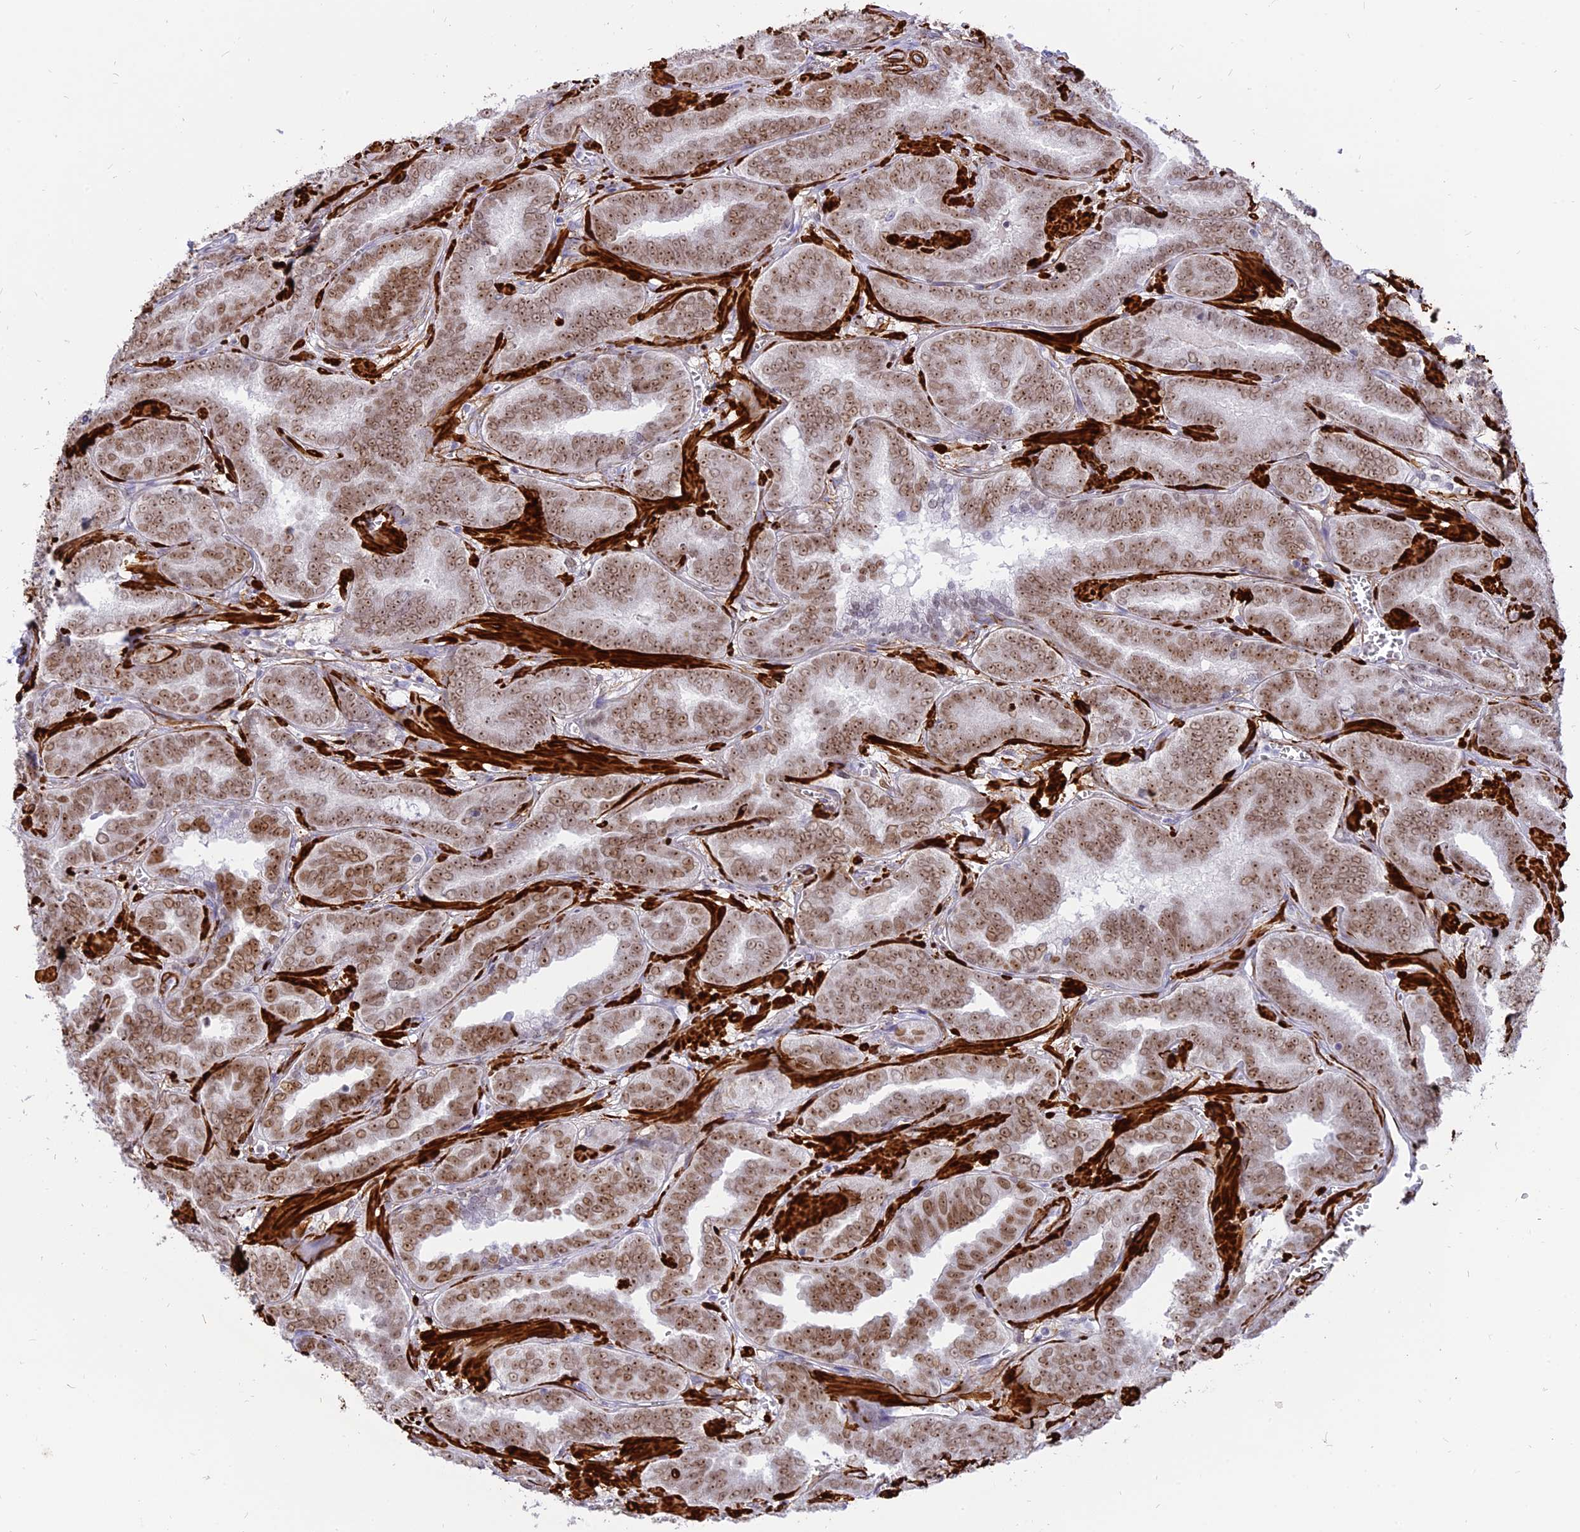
{"staining": {"intensity": "moderate", "quantity": ">75%", "location": "nuclear"}, "tissue": "prostate cancer", "cell_type": "Tumor cells", "image_type": "cancer", "snomed": [{"axis": "morphology", "description": "Adenocarcinoma, High grade"}, {"axis": "topography", "description": "Prostate"}], "caption": "A histopathology image showing moderate nuclear staining in about >75% of tumor cells in high-grade adenocarcinoma (prostate), as visualized by brown immunohistochemical staining.", "gene": "CENPV", "patient": {"sex": "male", "age": 67}}